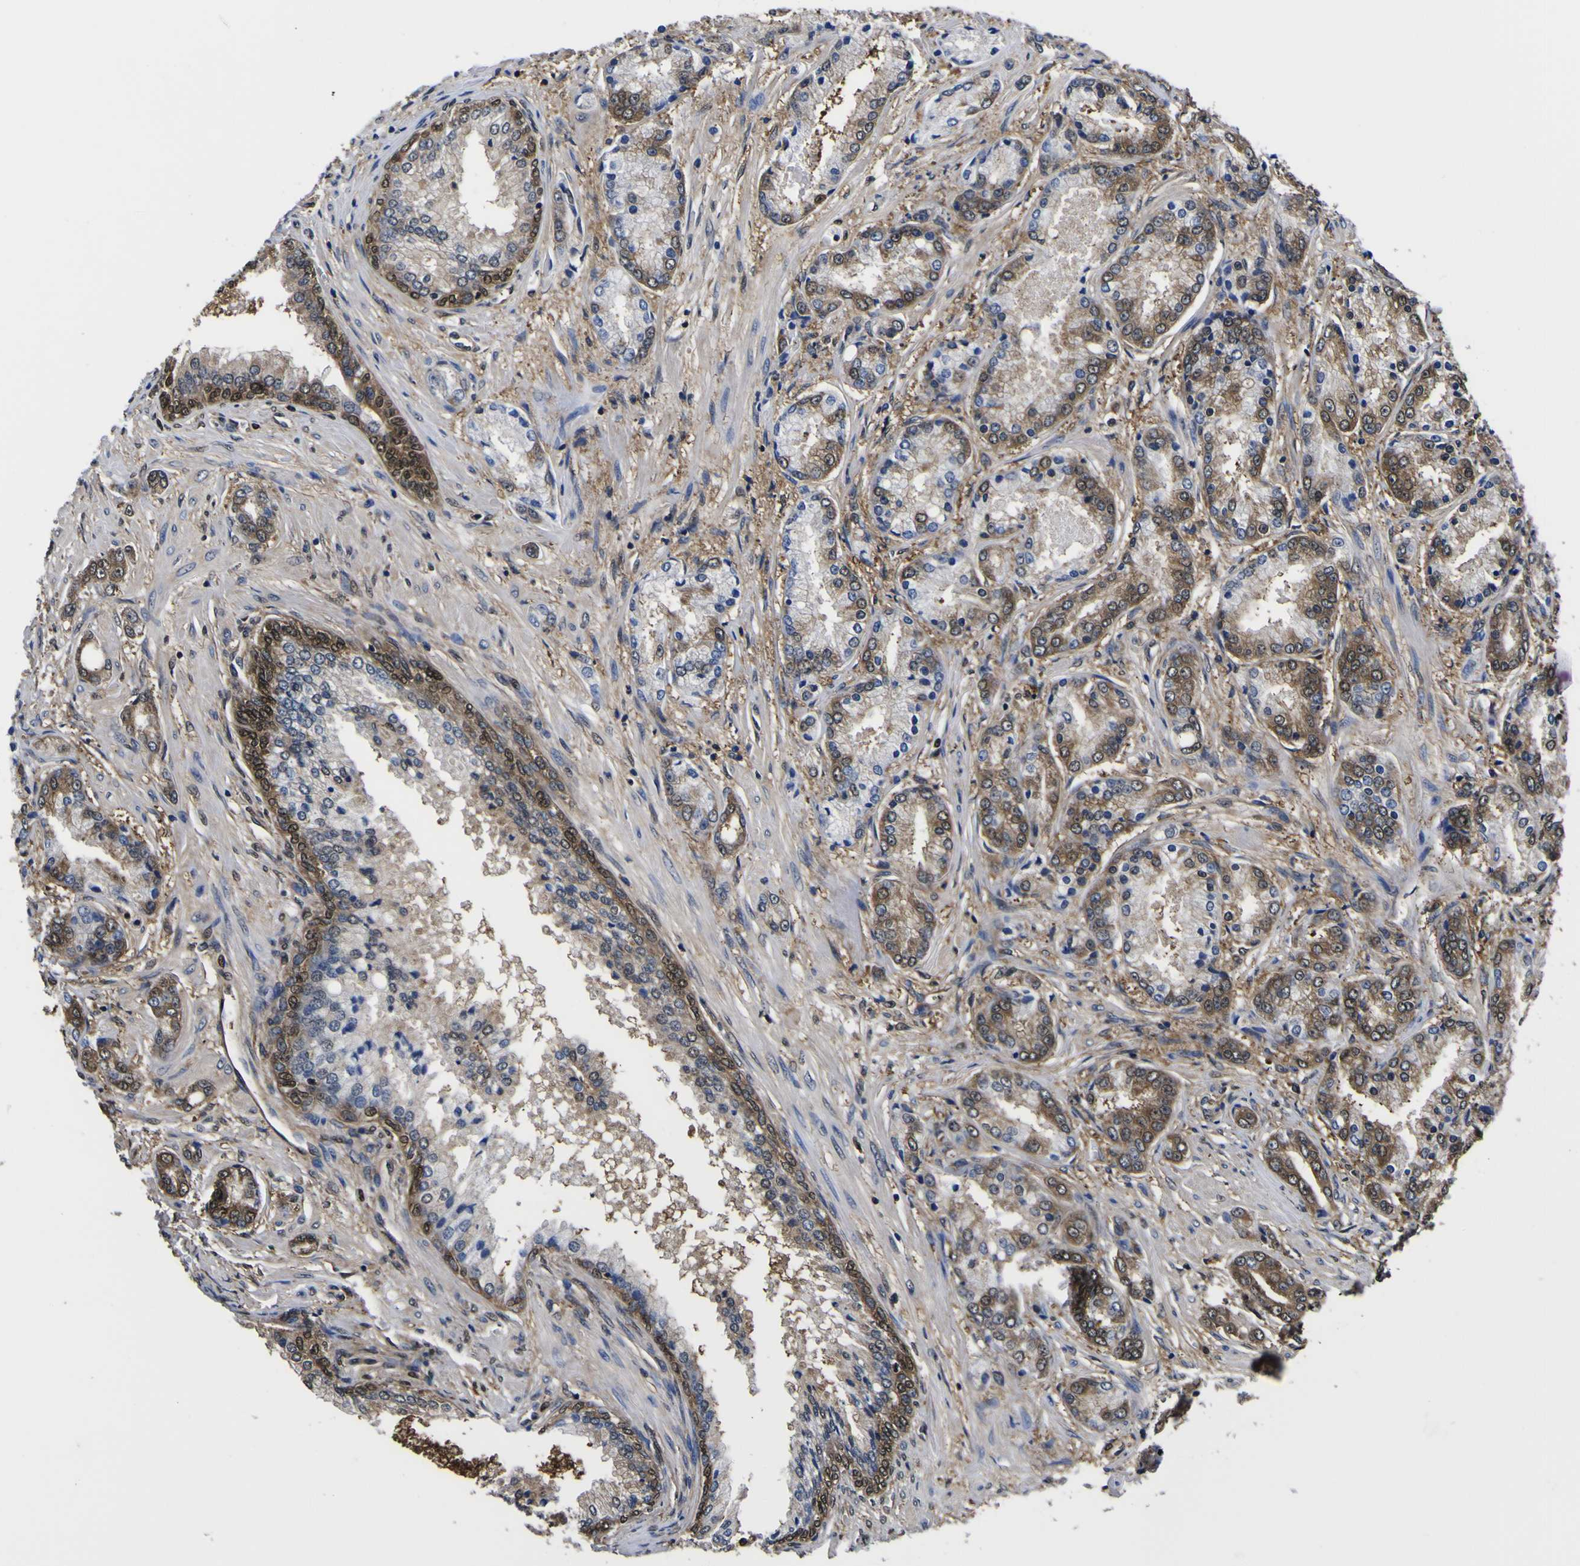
{"staining": {"intensity": "moderate", "quantity": "25%-75%", "location": "cytoplasmic/membranous,nuclear"}, "tissue": "prostate cancer", "cell_type": "Tumor cells", "image_type": "cancer", "snomed": [{"axis": "morphology", "description": "Adenocarcinoma, High grade"}, {"axis": "topography", "description": "Prostate"}], "caption": "High-magnification brightfield microscopy of prostate cancer (high-grade adenocarcinoma) stained with DAB (3,3'-diaminobenzidine) (brown) and counterstained with hematoxylin (blue). tumor cells exhibit moderate cytoplasmic/membranous and nuclear staining is seen in approximately25%-75% of cells.", "gene": "FAM110B", "patient": {"sex": "male", "age": 59}}